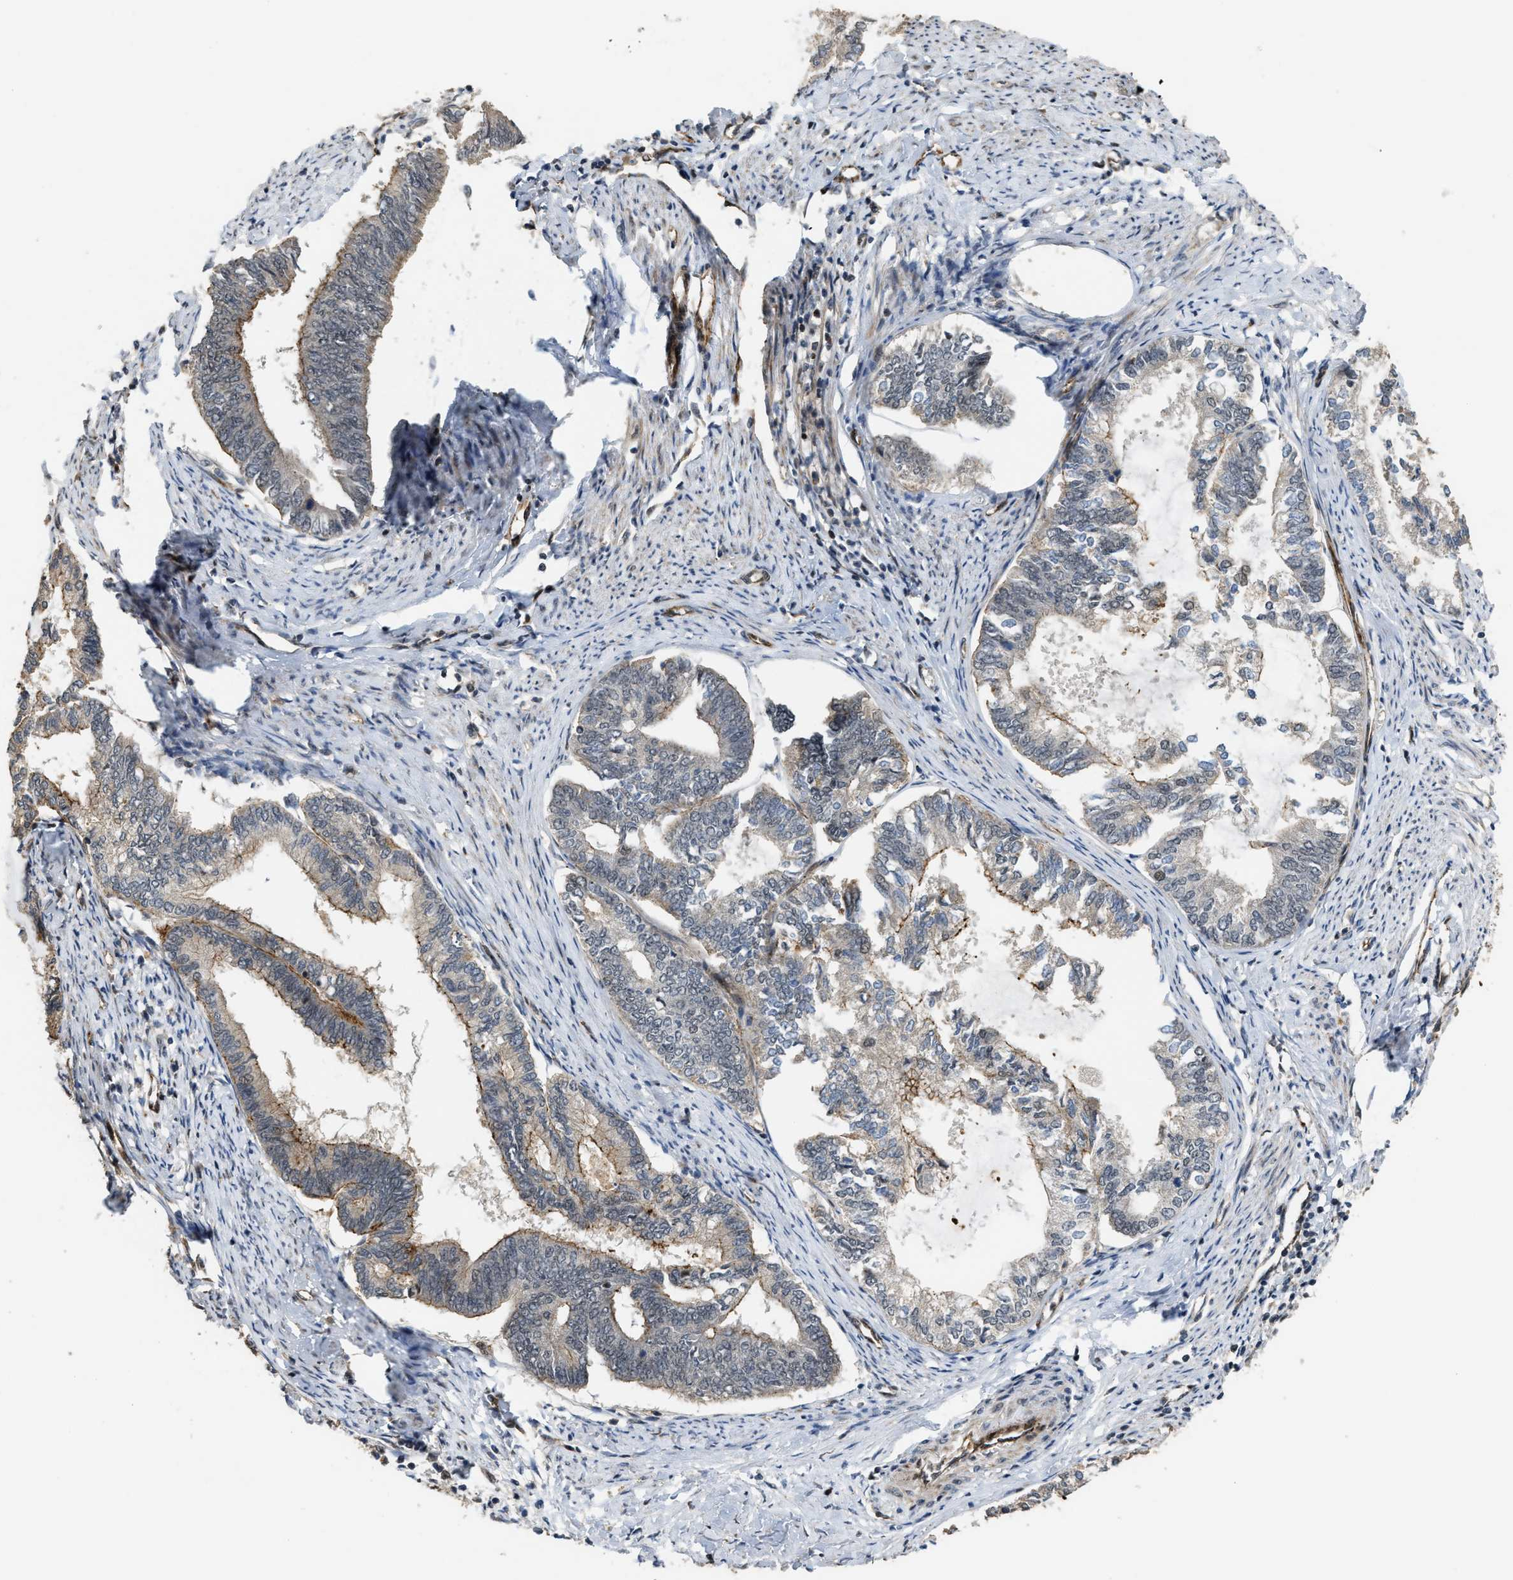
{"staining": {"intensity": "weak", "quantity": "<25%", "location": "cytoplasmic/membranous"}, "tissue": "endometrial cancer", "cell_type": "Tumor cells", "image_type": "cancer", "snomed": [{"axis": "morphology", "description": "Adenocarcinoma, NOS"}, {"axis": "topography", "description": "Endometrium"}], "caption": "Immunohistochemistry photomicrograph of endometrial adenocarcinoma stained for a protein (brown), which reveals no staining in tumor cells.", "gene": "DPF2", "patient": {"sex": "female", "age": 86}}